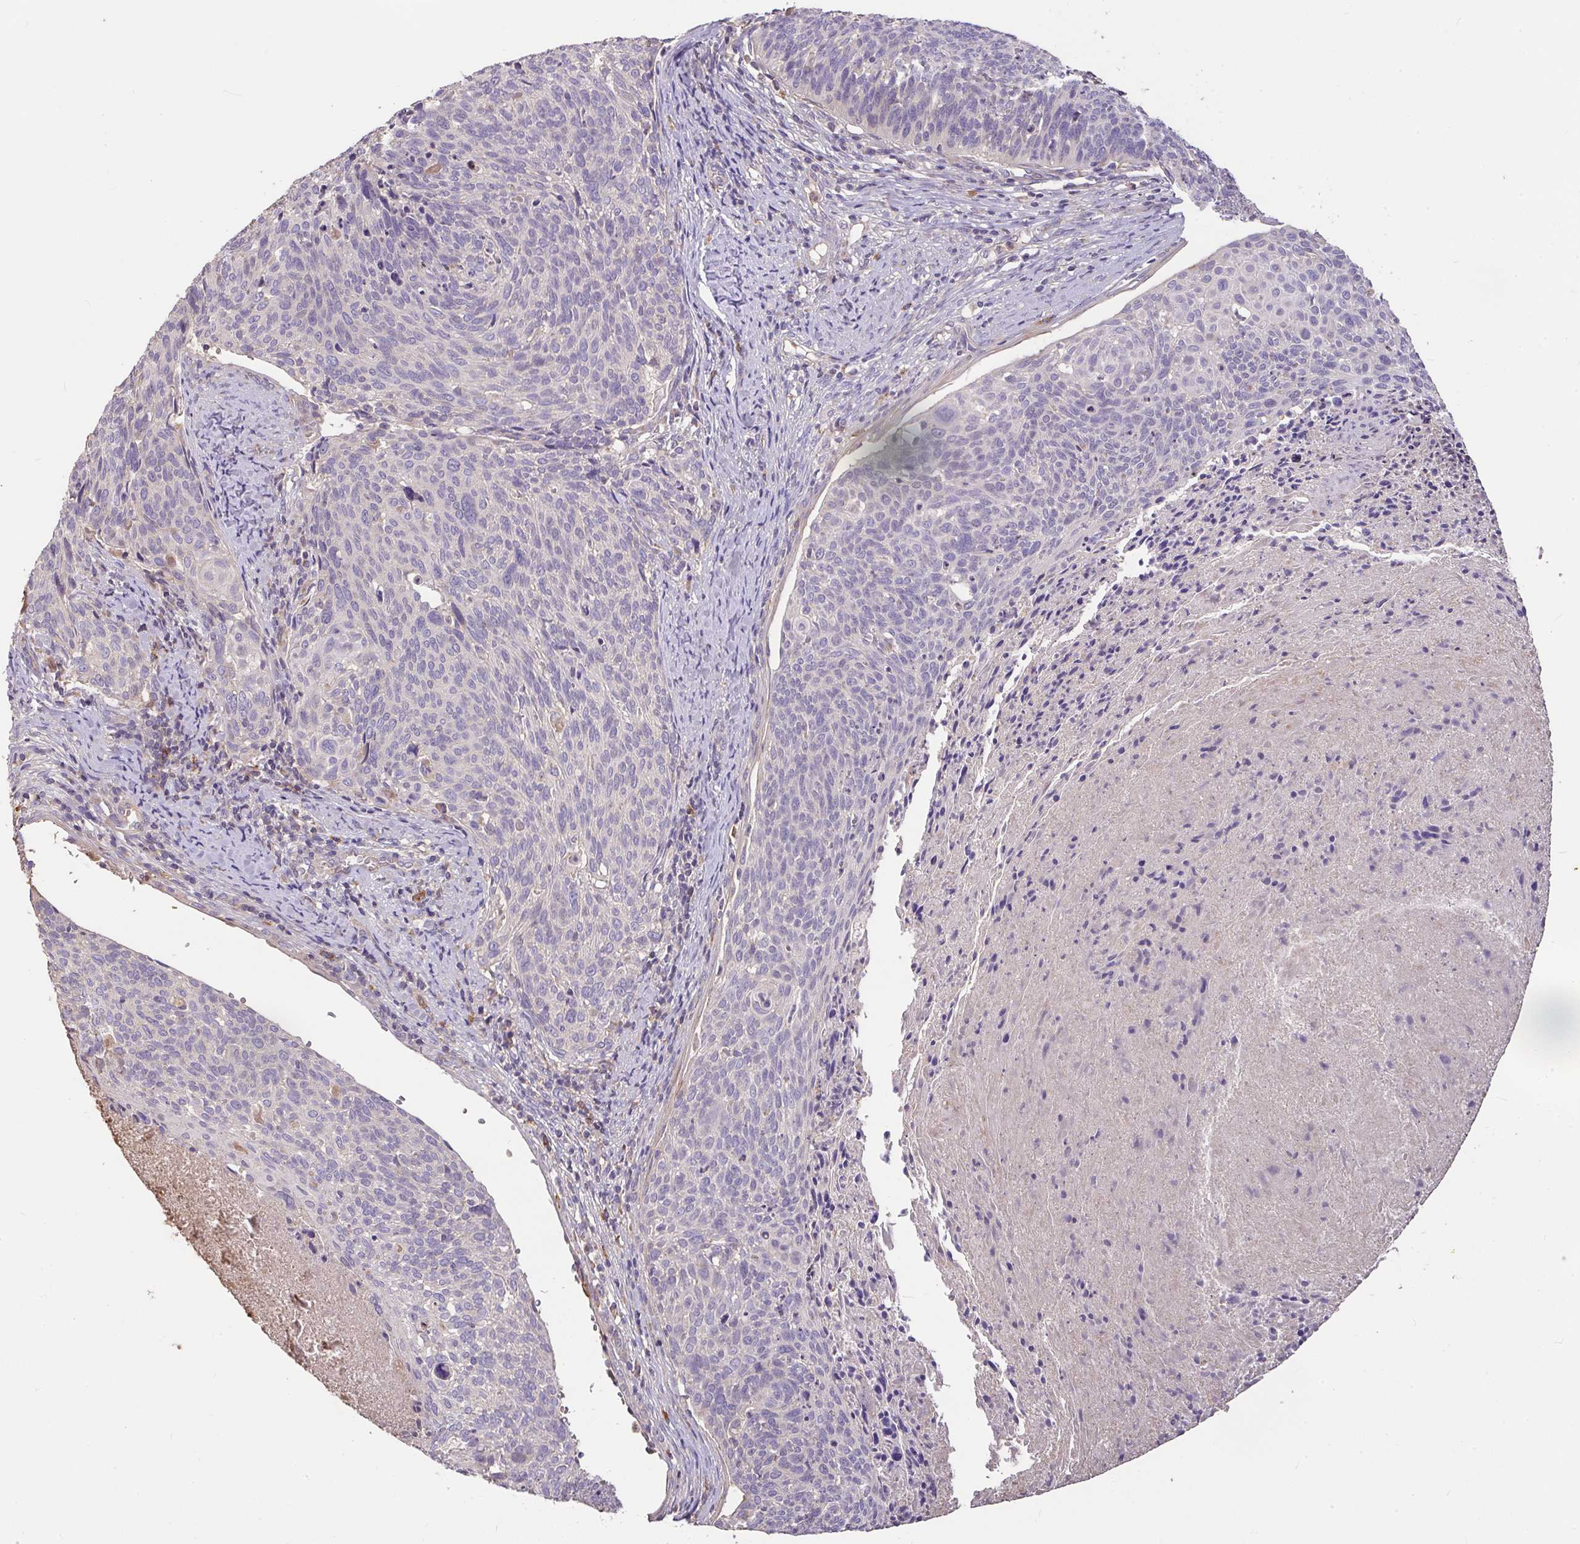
{"staining": {"intensity": "negative", "quantity": "none", "location": "none"}, "tissue": "cervical cancer", "cell_type": "Tumor cells", "image_type": "cancer", "snomed": [{"axis": "morphology", "description": "Squamous cell carcinoma, NOS"}, {"axis": "topography", "description": "Cervix"}], "caption": "DAB immunohistochemical staining of human cervical squamous cell carcinoma exhibits no significant expression in tumor cells.", "gene": "FCER1A", "patient": {"sex": "female", "age": 49}}